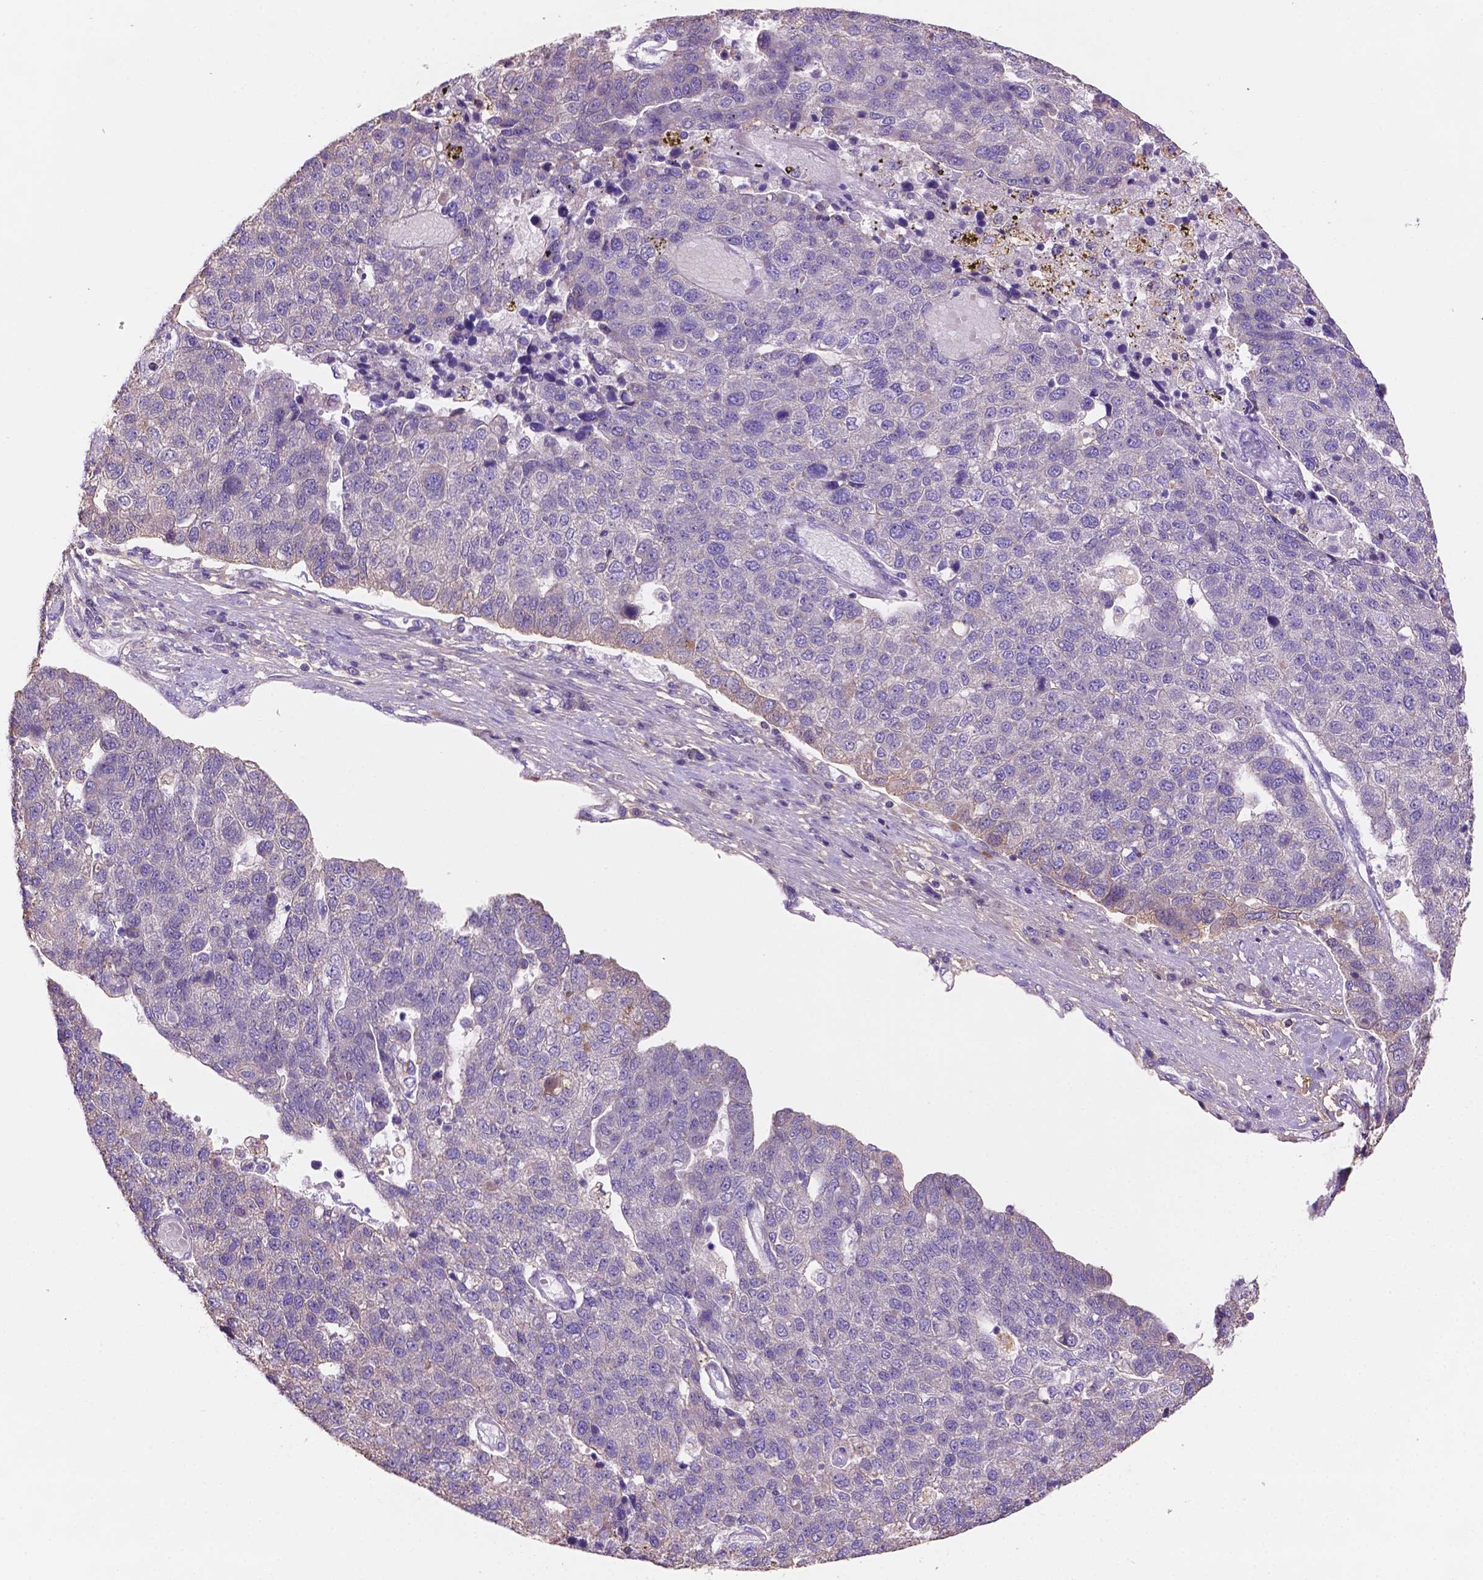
{"staining": {"intensity": "negative", "quantity": "none", "location": "none"}, "tissue": "pancreatic cancer", "cell_type": "Tumor cells", "image_type": "cancer", "snomed": [{"axis": "morphology", "description": "Adenocarcinoma, NOS"}, {"axis": "topography", "description": "Pancreas"}], "caption": "IHC of human adenocarcinoma (pancreatic) shows no staining in tumor cells. (DAB (3,3'-diaminobenzidine) immunohistochemistry, high magnification).", "gene": "MKRN2OS", "patient": {"sex": "female", "age": 61}}